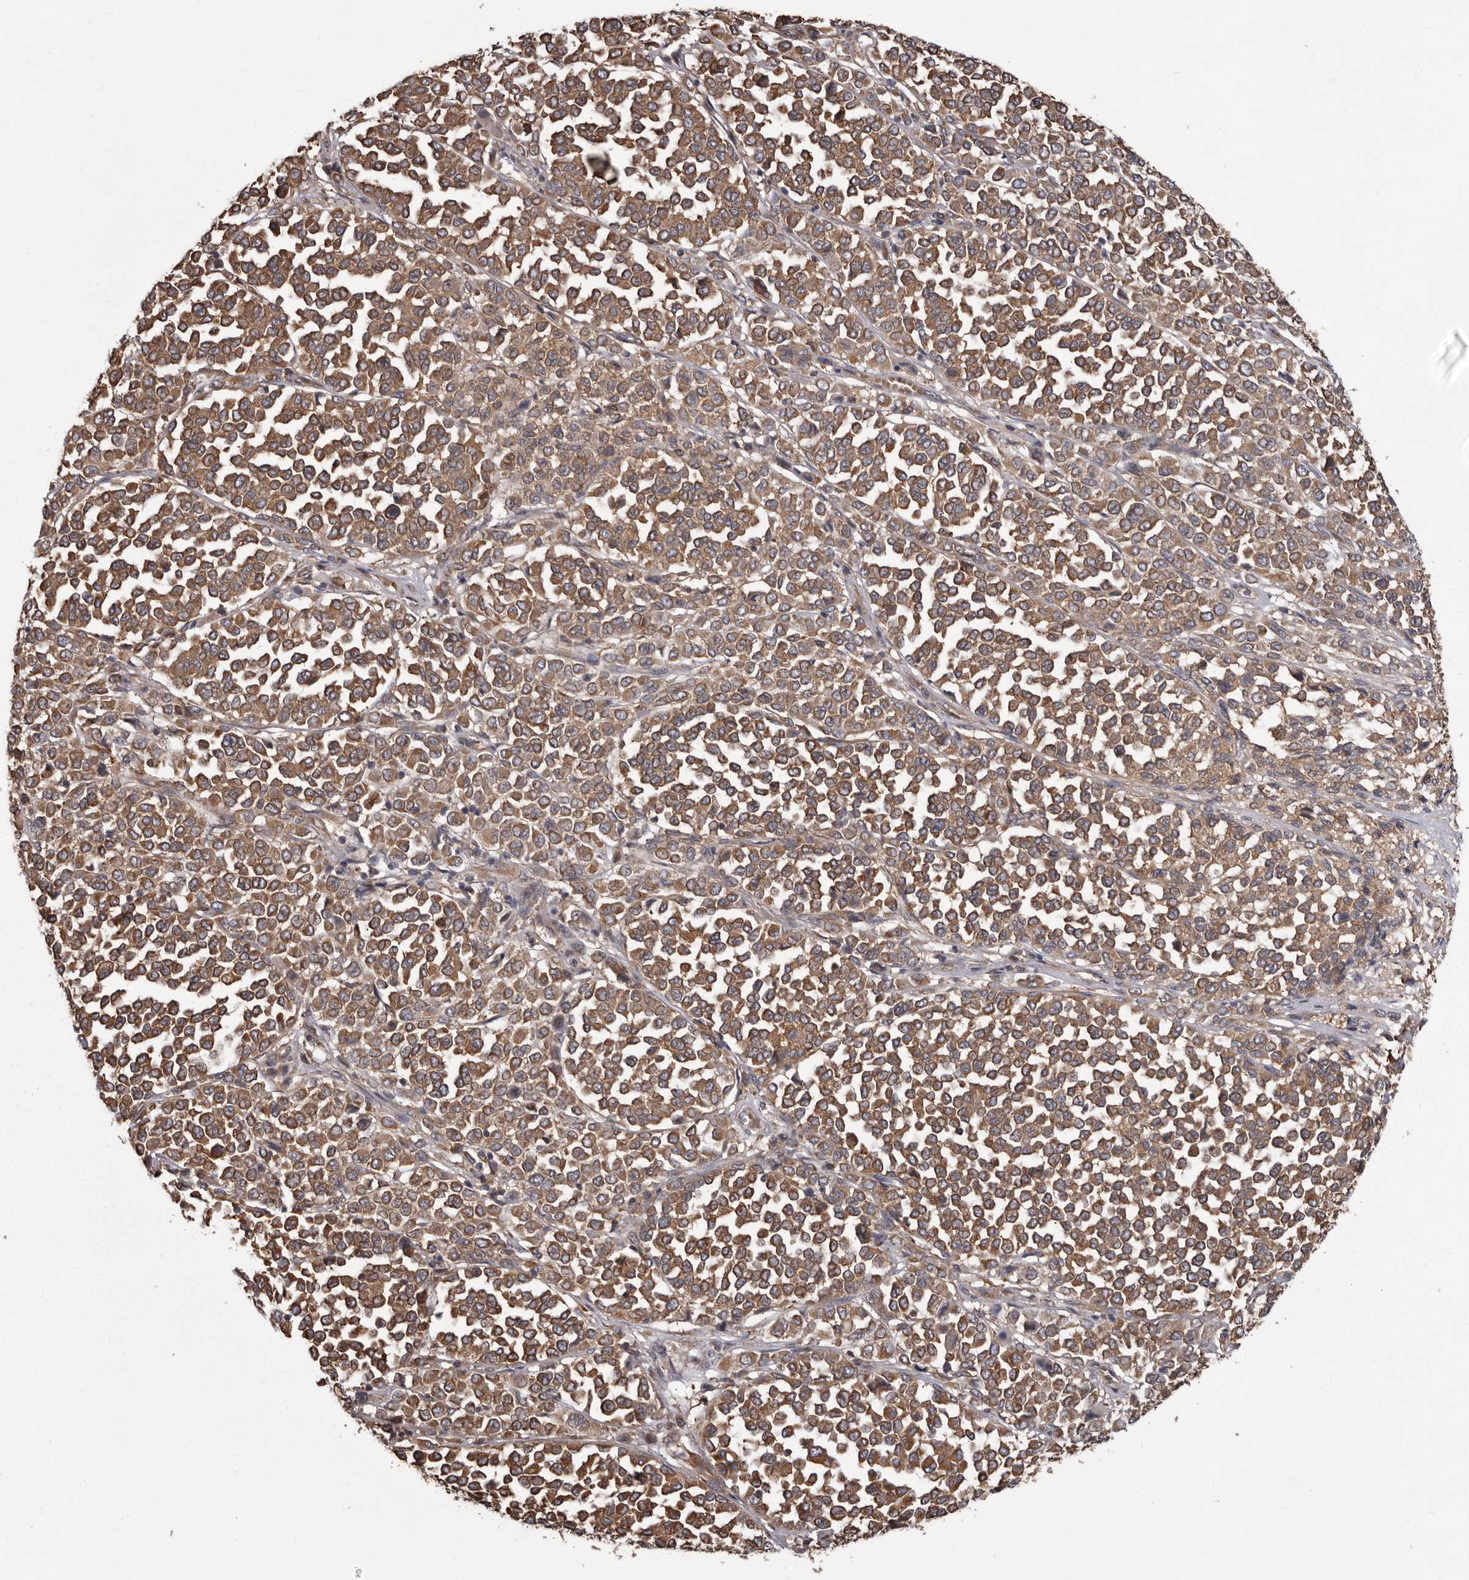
{"staining": {"intensity": "moderate", "quantity": ">75%", "location": "cytoplasmic/membranous"}, "tissue": "melanoma", "cell_type": "Tumor cells", "image_type": "cancer", "snomed": [{"axis": "morphology", "description": "Malignant melanoma, Metastatic site"}, {"axis": "topography", "description": "Pancreas"}], "caption": "Melanoma was stained to show a protein in brown. There is medium levels of moderate cytoplasmic/membranous positivity in approximately >75% of tumor cells. (DAB (3,3'-diaminobenzidine) IHC with brightfield microscopy, high magnification).", "gene": "DARS1", "patient": {"sex": "female", "age": 30}}